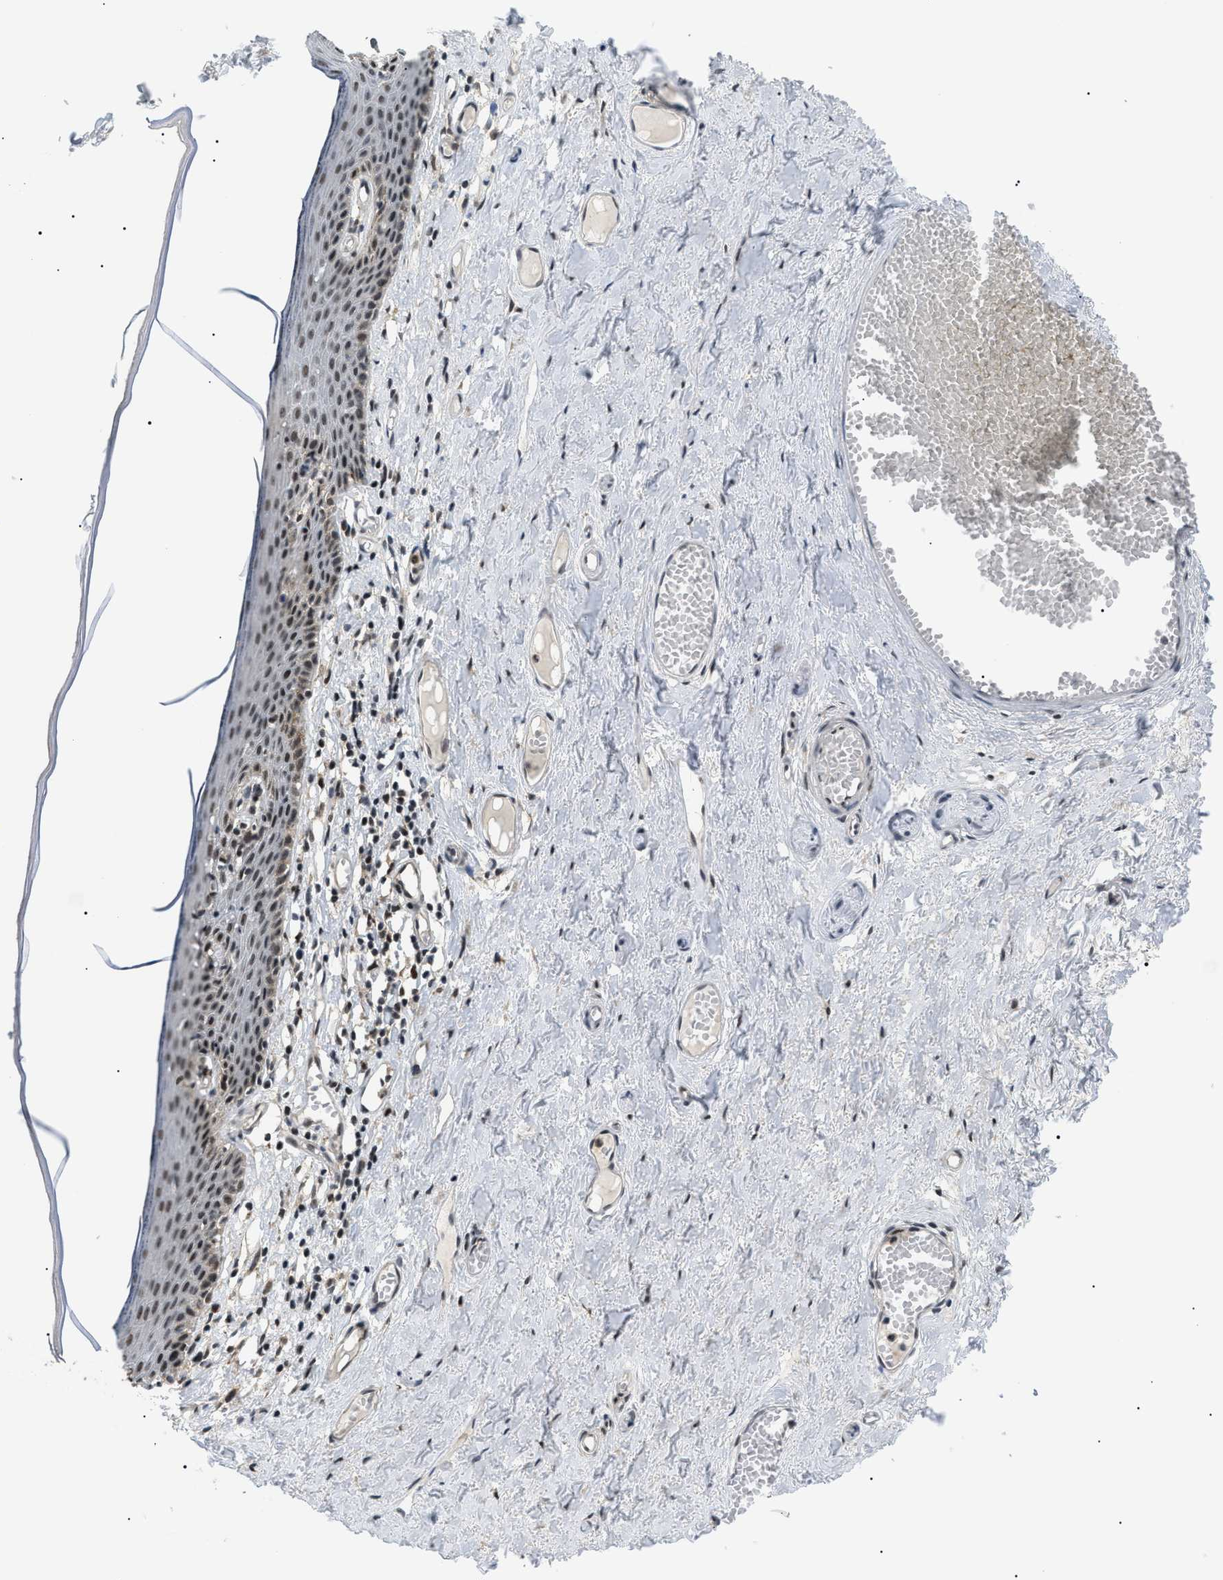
{"staining": {"intensity": "moderate", "quantity": ">75%", "location": "nuclear"}, "tissue": "skin", "cell_type": "Epidermal cells", "image_type": "normal", "snomed": [{"axis": "morphology", "description": "Normal tissue, NOS"}, {"axis": "topography", "description": "Adipose tissue"}, {"axis": "topography", "description": "Vascular tissue"}, {"axis": "topography", "description": "Anal"}, {"axis": "topography", "description": "Peripheral nerve tissue"}], "caption": "High-magnification brightfield microscopy of unremarkable skin stained with DAB (brown) and counterstained with hematoxylin (blue). epidermal cells exhibit moderate nuclear expression is seen in approximately>75% of cells. (DAB = brown stain, brightfield microscopy at high magnification).", "gene": "RBM15", "patient": {"sex": "female", "age": 54}}